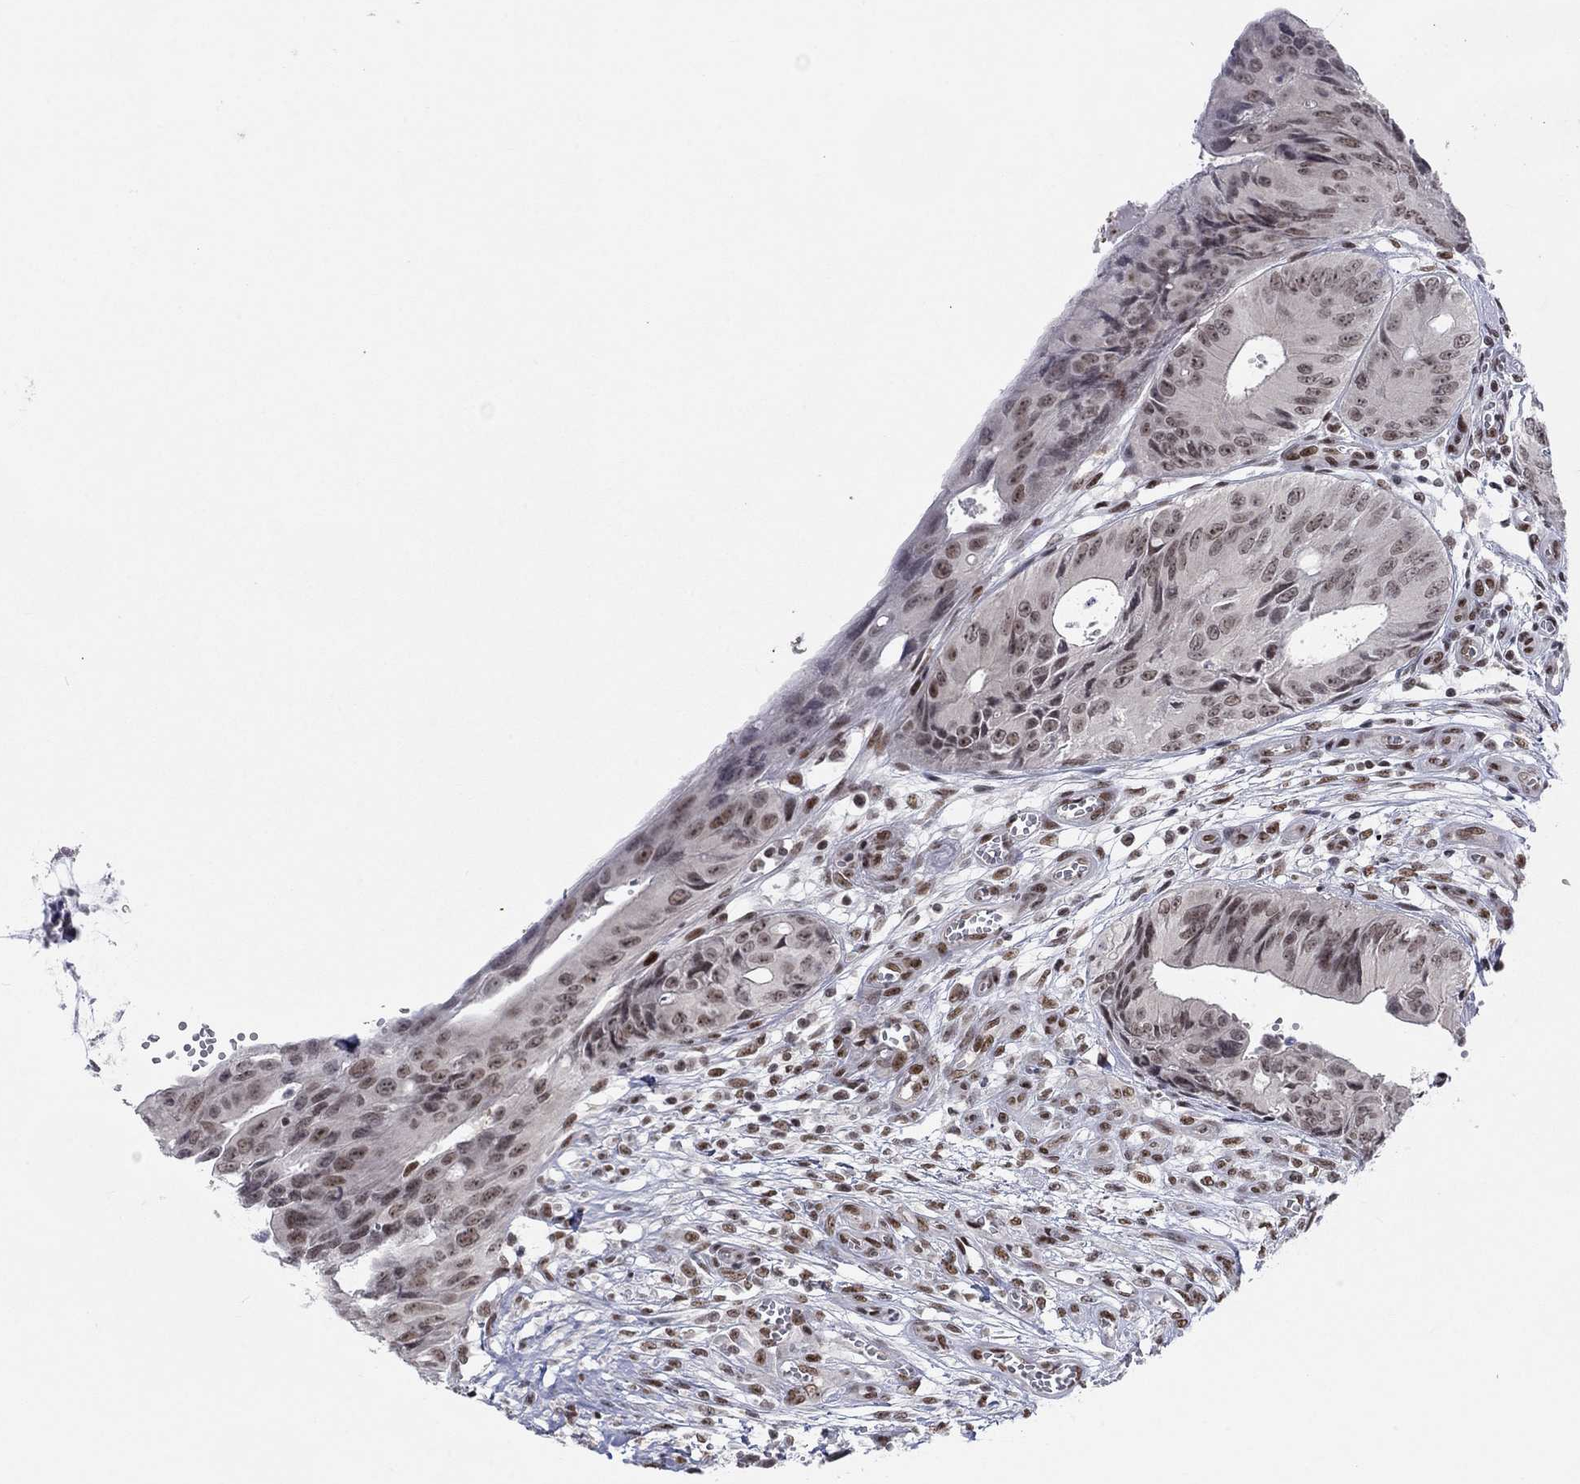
{"staining": {"intensity": "negative", "quantity": "none", "location": "none"}, "tissue": "colorectal cancer", "cell_type": "Tumor cells", "image_type": "cancer", "snomed": [{"axis": "morphology", "description": "Normal tissue, NOS"}, {"axis": "morphology", "description": "Adenocarcinoma, NOS"}, {"axis": "topography", "description": "Colon"}], "caption": "A high-resolution micrograph shows IHC staining of adenocarcinoma (colorectal), which exhibits no significant positivity in tumor cells.", "gene": "FYTTD1", "patient": {"sex": "male", "age": 65}}